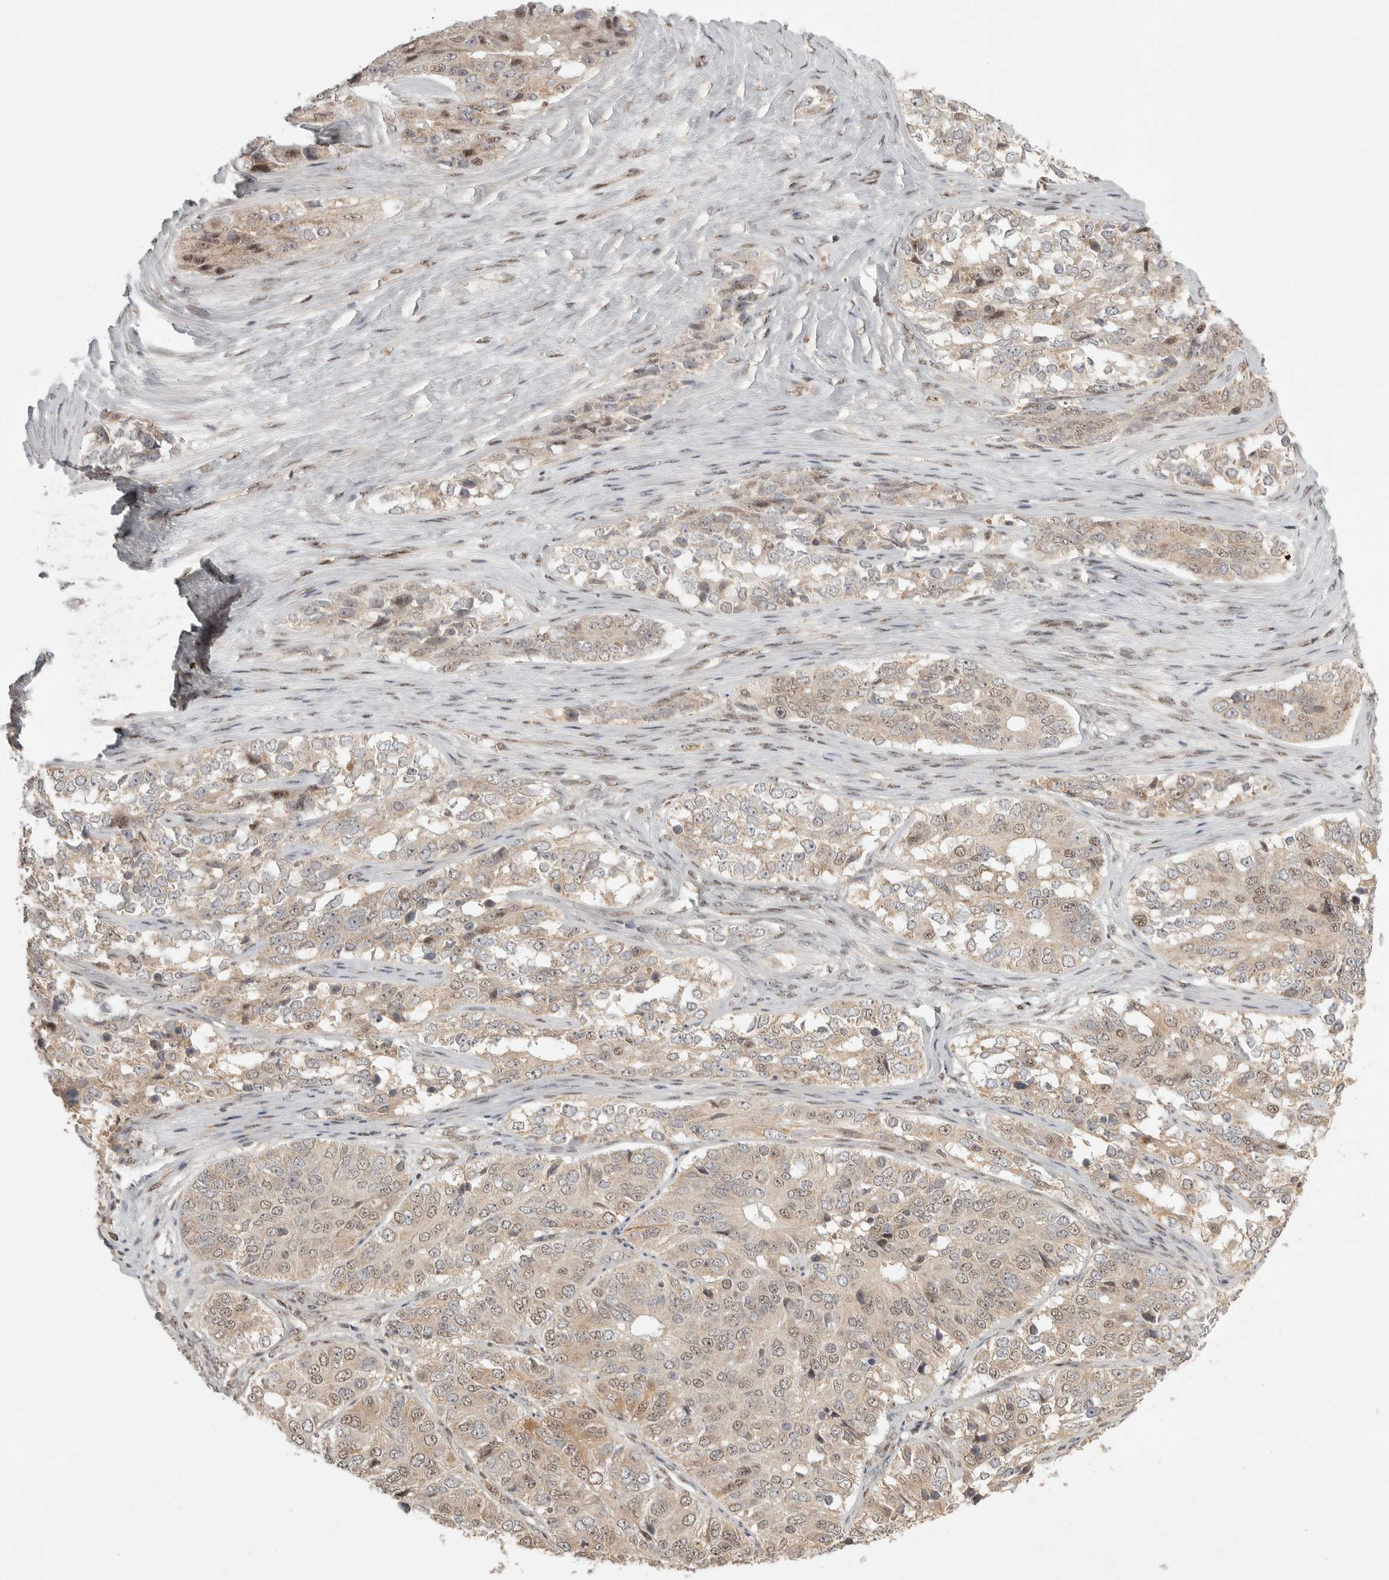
{"staining": {"intensity": "weak", "quantity": "25%-75%", "location": "cytoplasmic/membranous,nuclear"}, "tissue": "ovarian cancer", "cell_type": "Tumor cells", "image_type": "cancer", "snomed": [{"axis": "morphology", "description": "Carcinoma, endometroid"}, {"axis": "topography", "description": "Ovary"}], "caption": "The image displays a brown stain indicating the presence of a protein in the cytoplasmic/membranous and nuclear of tumor cells in ovarian cancer (endometroid carcinoma). (DAB (3,3'-diaminobenzidine) IHC with brightfield microscopy, high magnification).", "gene": "POMP", "patient": {"sex": "female", "age": 51}}